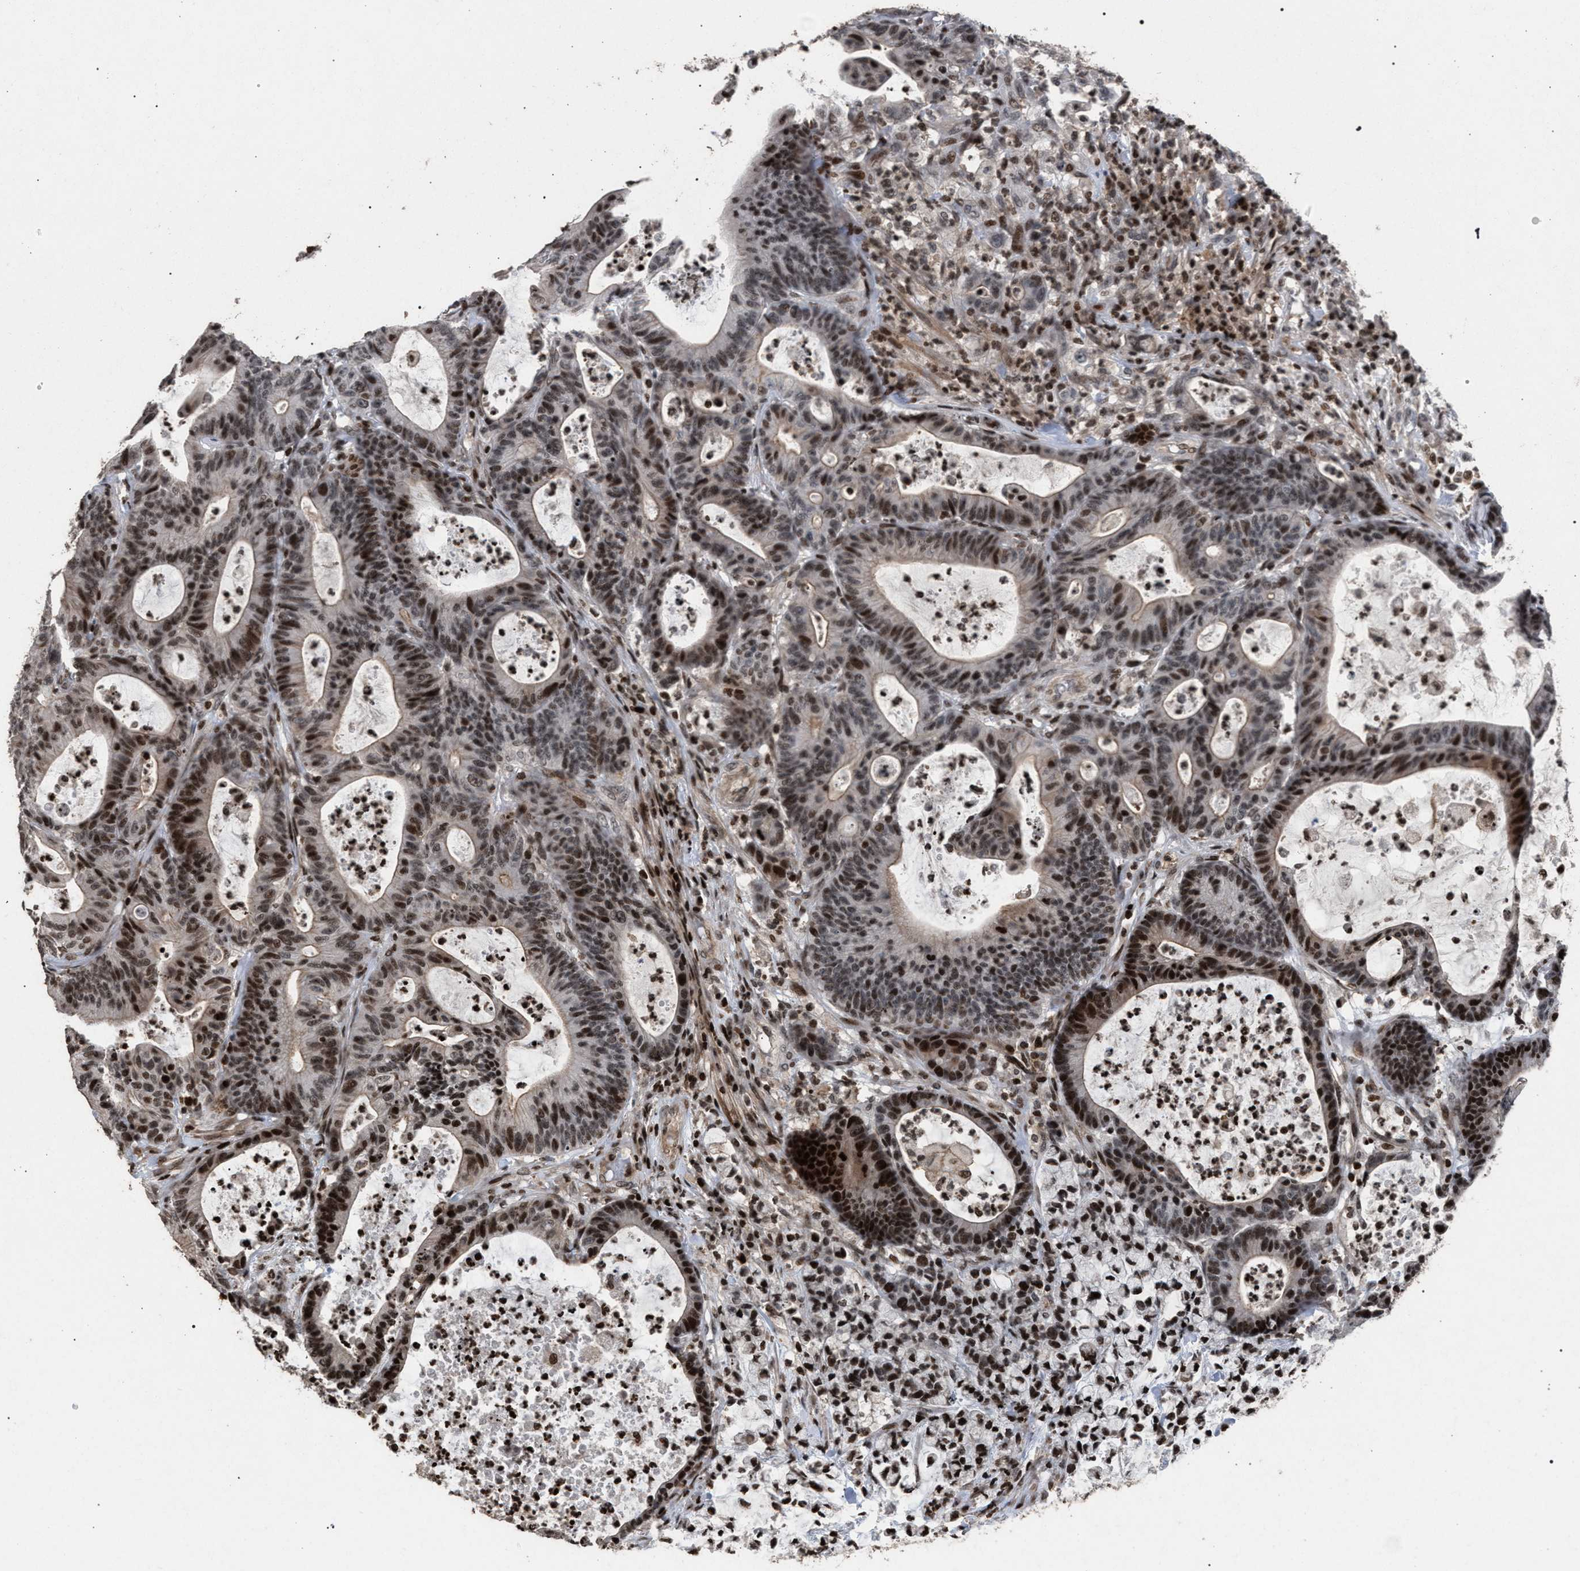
{"staining": {"intensity": "strong", "quantity": "25%-75%", "location": "cytoplasmic/membranous,nuclear"}, "tissue": "colorectal cancer", "cell_type": "Tumor cells", "image_type": "cancer", "snomed": [{"axis": "morphology", "description": "Adenocarcinoma, NOS"}, {"axis": "topography", "description": "Colon"}], "caption": "Human colorectal adenocarcinoma stained for a protein (brown) demonstrates strong cytoplasmic/membranous and nuclear positive positivity in about 25%-75% of tumor cells.", "gene": "FOXD3", "patient": {"sex": "female", "age": 84}}